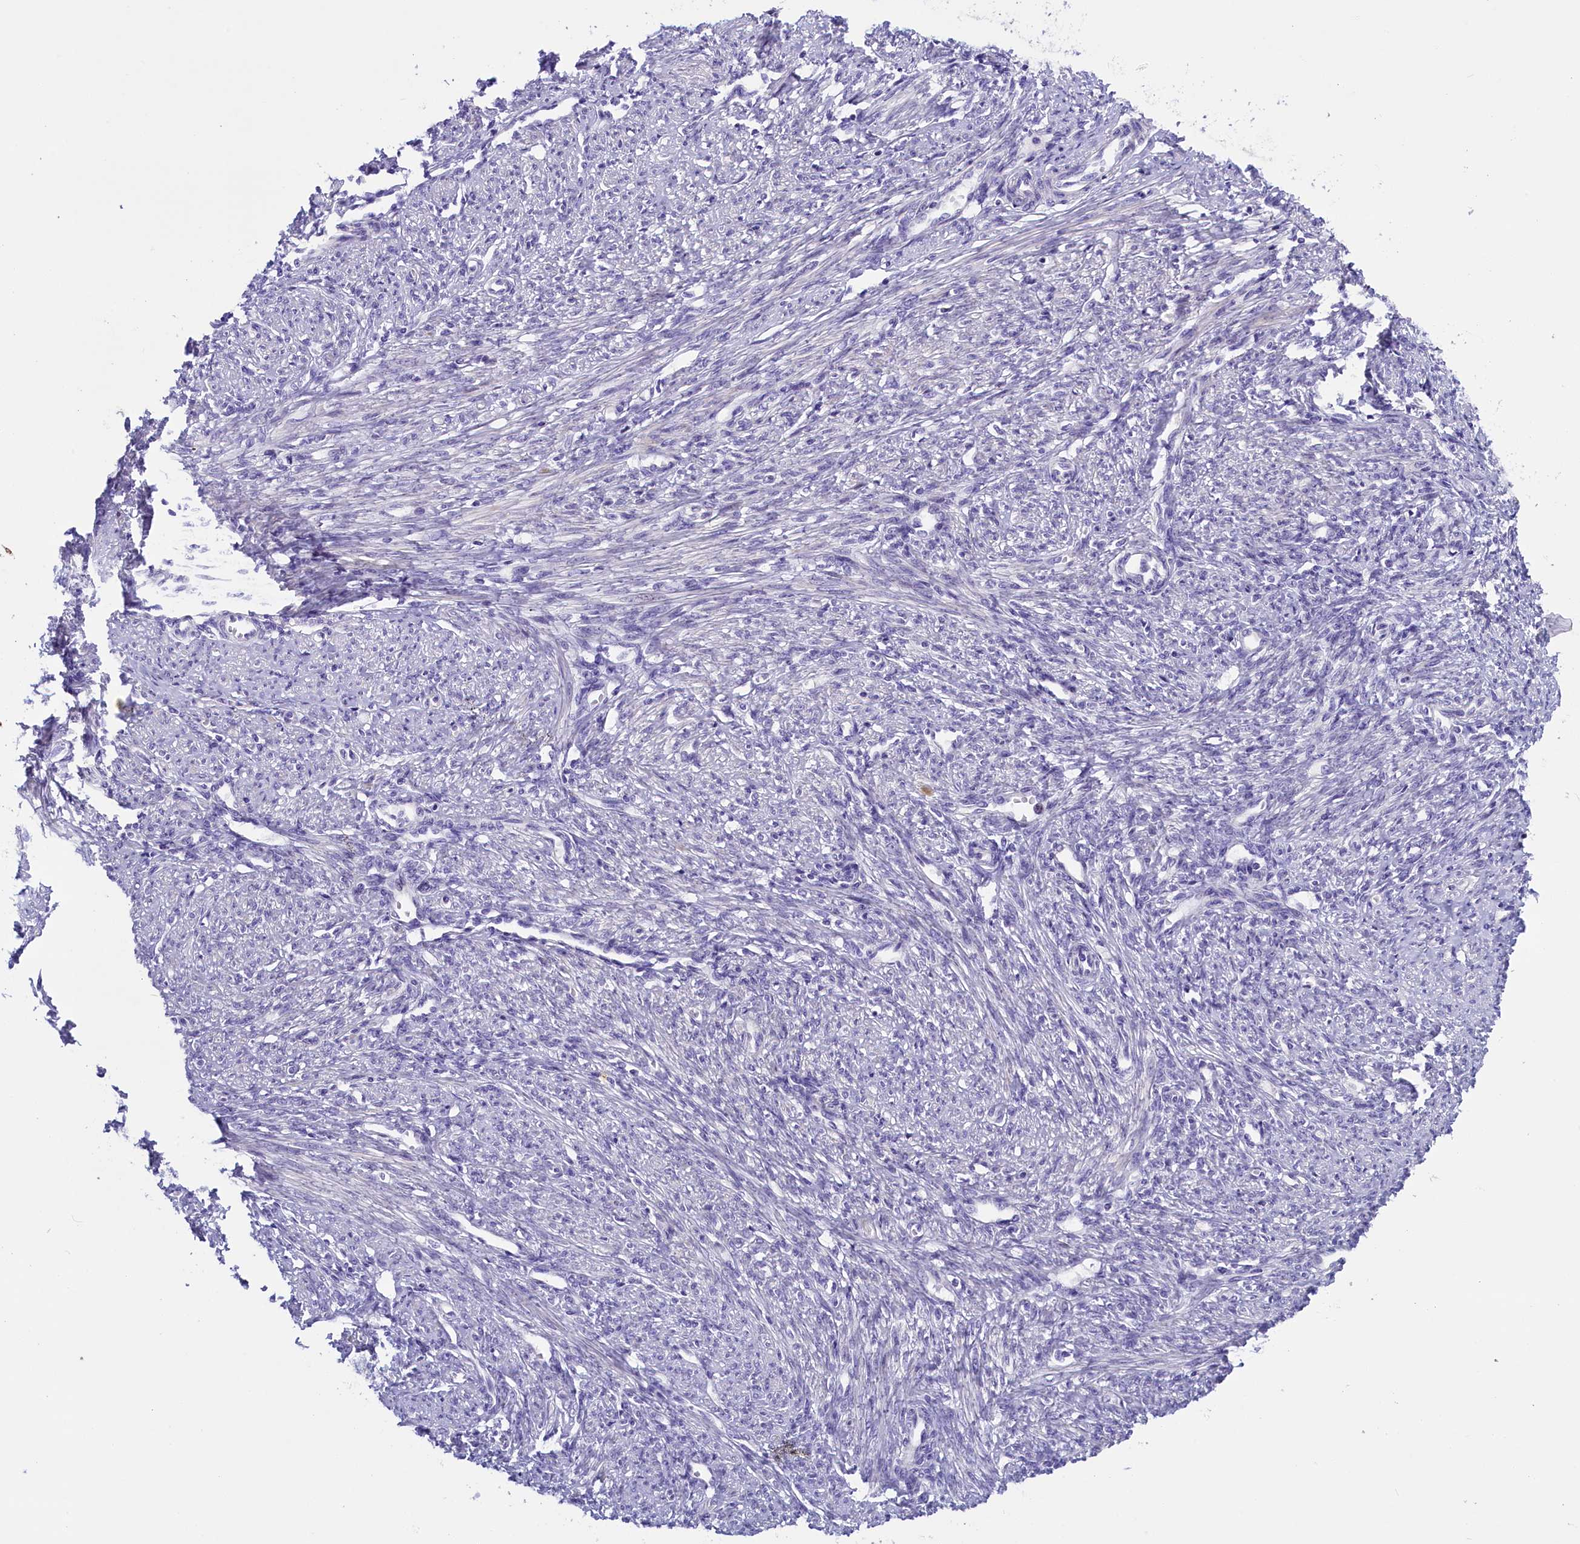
{"staining": {"intensity": "negative", "quantity": "none", "location": "none"}, "tissue": "smooth muscle", "cell_type": "Smooth muscle cells", "image_type": "normal", "snomed": [{"axis": "morphology", "description": "Normal tissue, NOS"}, {"axis": "topography", "description": "Smooth muscle"}, {"axis": "topography", "description": "Uterus"}], "caption": "A high-resolution micrograph shows IHC staining of normal smooth muscle, which displays no significant staining in smooth muscle cells. The staining was performed using DAB (3,3'-diaminobenzidine) to visualize the protein expression in brown, while the nuclei were stained in blue with hematoxylin (Magnification: 20x).", "gene": "RTTN", "patient": {"sex": "female", "age": 59}}